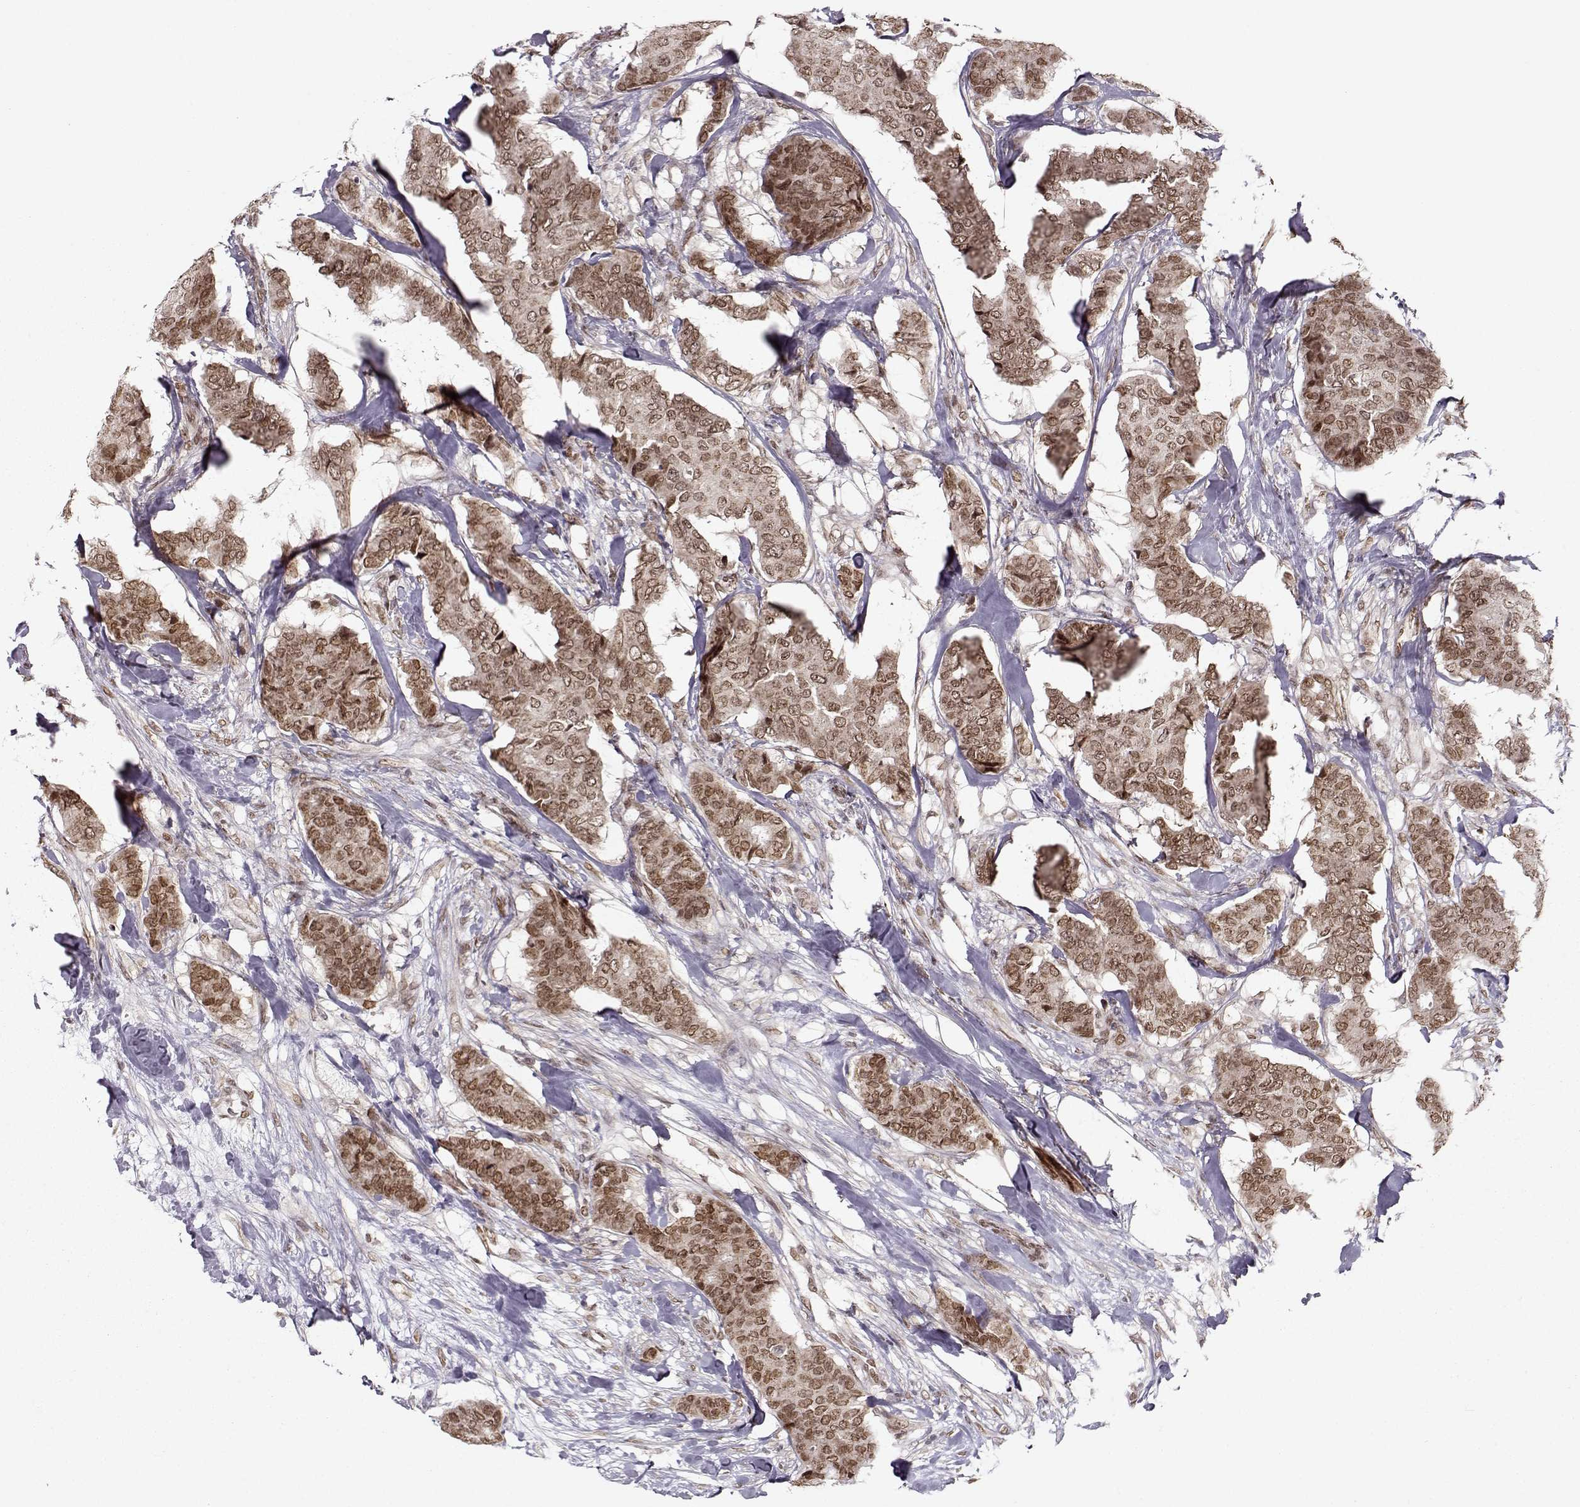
{"staining": {"intensity": "moderate", "quantity": ">75%", "location": "cytoplasmic/membranous,nuclear"}, "tissue": "breast cancer", "cell_type": "Tumor cells", "image_type": "cancer", "snomed": [{"axis": "morphology", "description": "Duct carcinoma"}, {"axis": "topography", "description": "Breast"}], "caption": "Immunohistochemistry (IHC) micrograph of human breast cancer stained for a protein (brown), which demonstrates medium levels of moderate cytoplasmic/membranous and nuclear staining in about >75% of tumor cells.", "gene": "RAI1", "patient": {"sex": "female", "age": 75}}